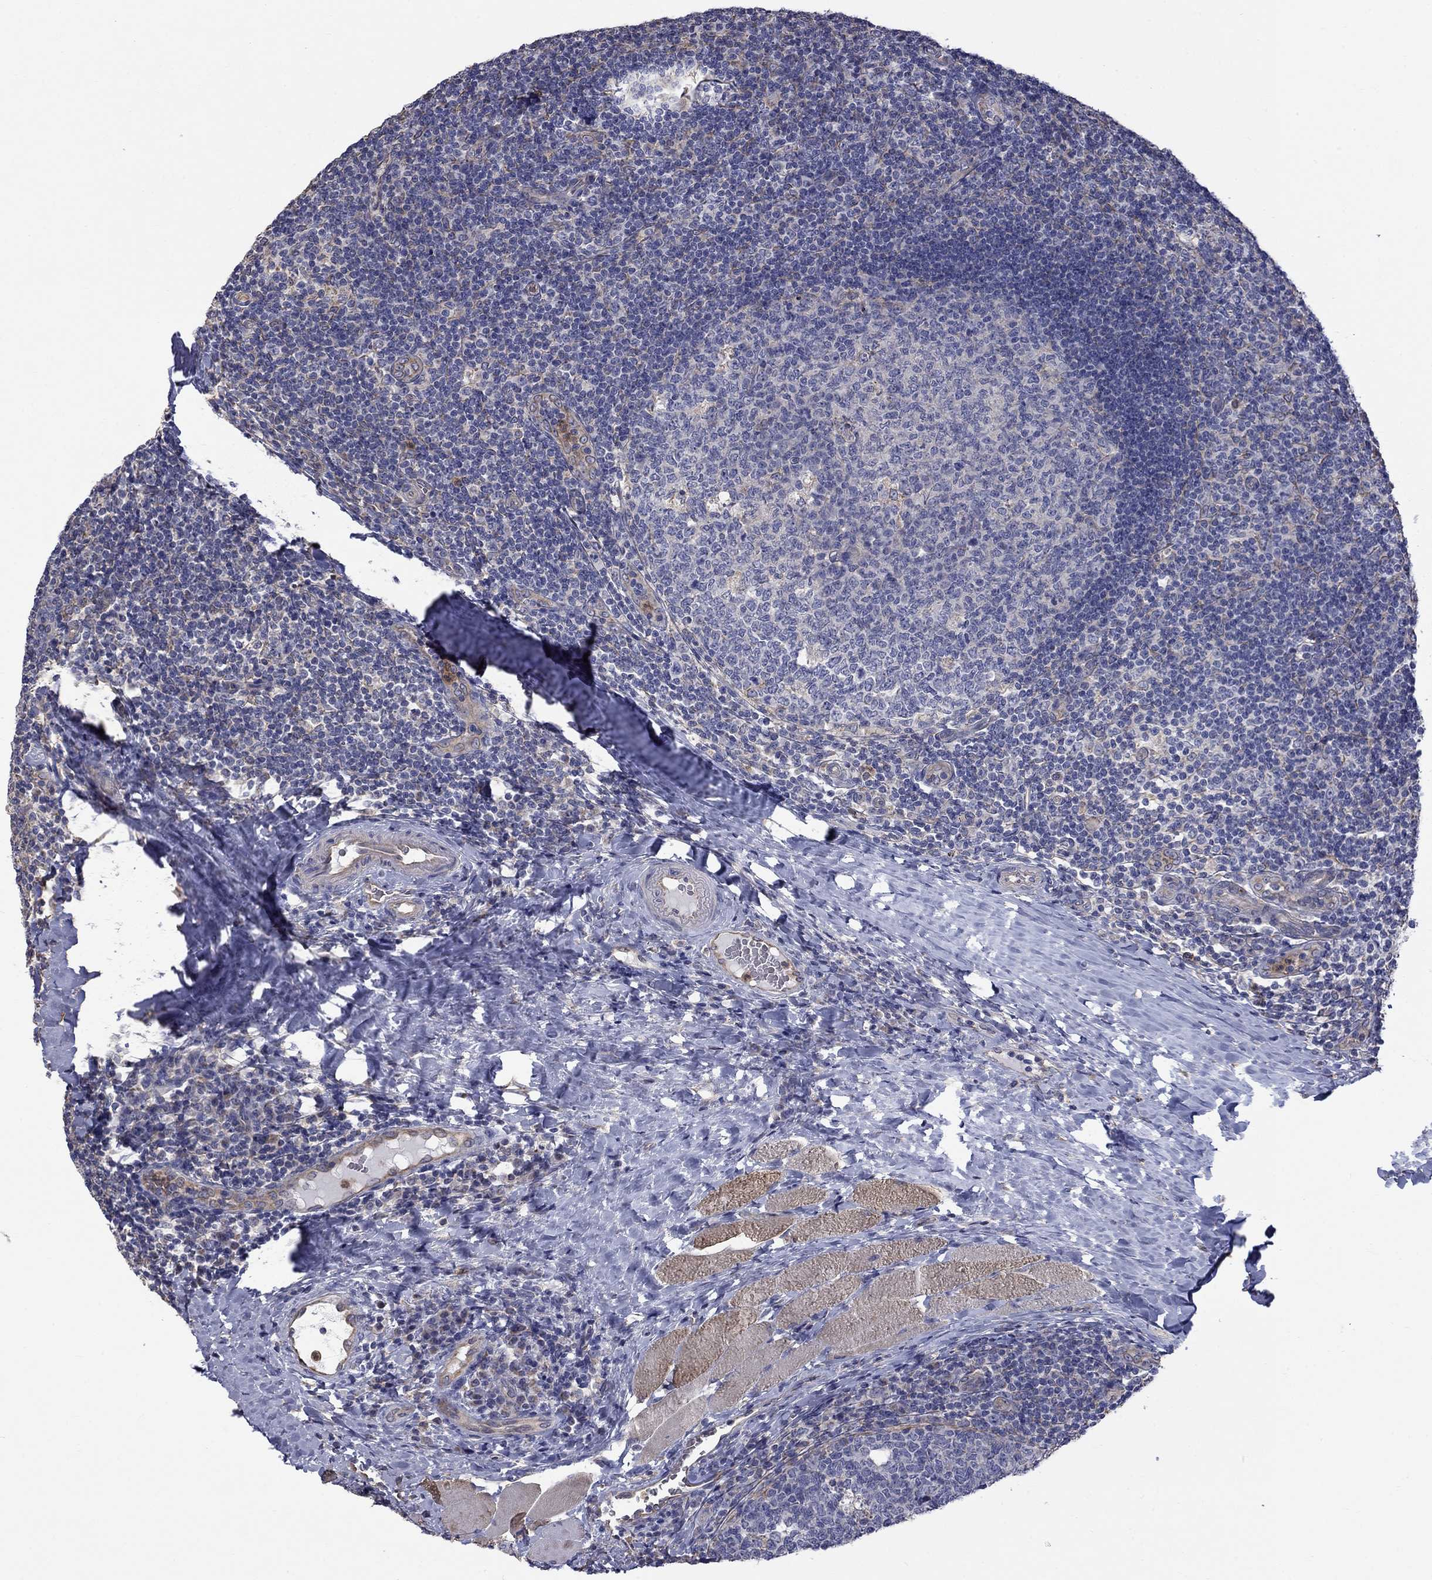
{"staining": {"intensity": "weak", "quantity": "<25%", "location": "cytoplasmic/membranous"}, "tissue": "tonsil", "cell_type": "Germinal center cells", "image_type": "normal", "snomed": [{"axis": "morphology", "description": "Normal tissue, NOS"}, {"axis": "topography", "description": "Tonsil"}], "caption": "High power microscopy photomicrograph of an IHC image of normal tonsil, revealing no significant expression in germinal center cells.", "gene": "CAMKK2", "patient": {"sex": "male", "age": 17}}